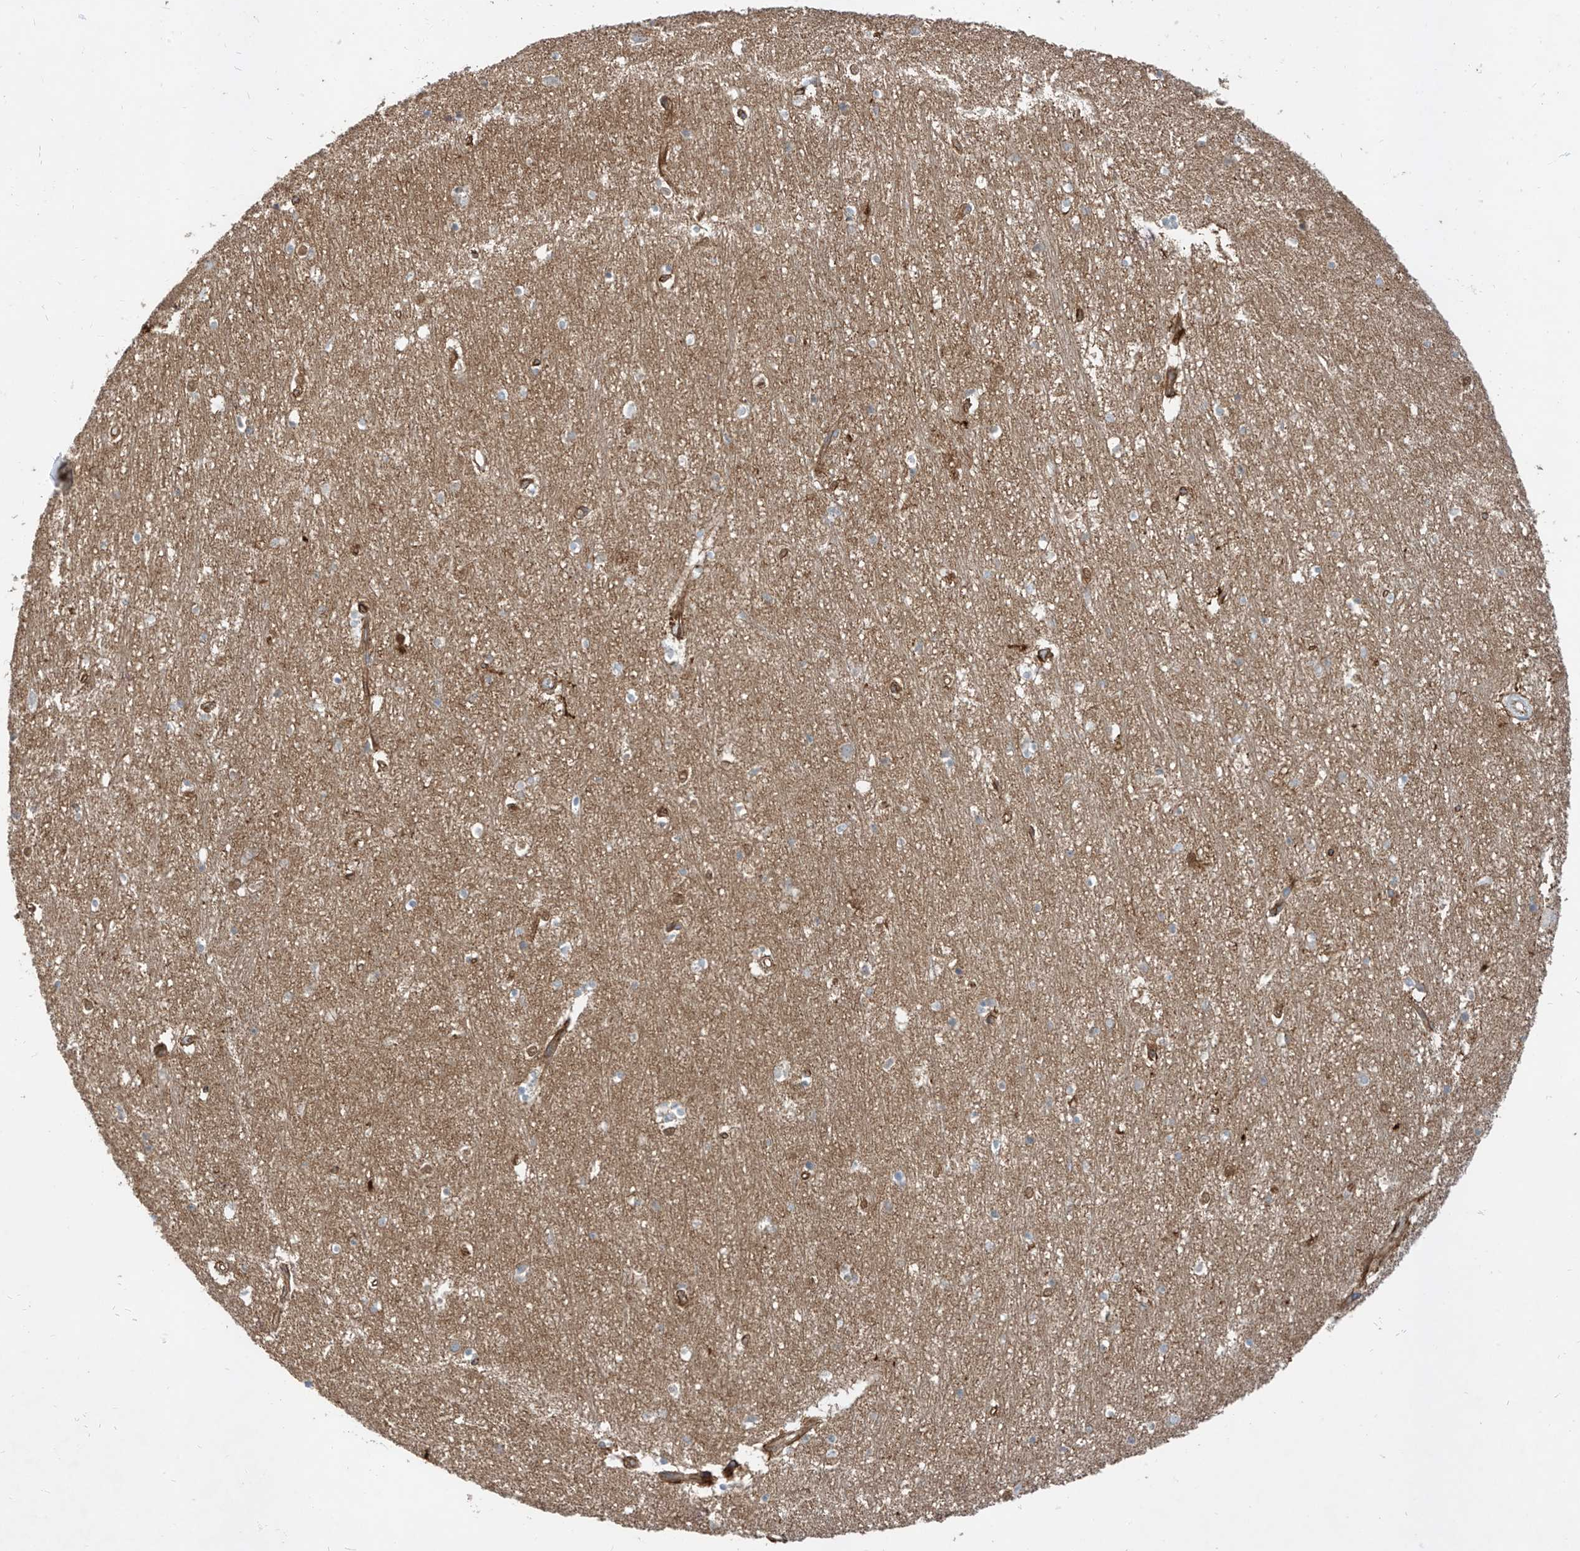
{"staining": {"intensity": "weak", "quantity": "<25%", "location": "cytoplasmic/membranous"}, "tissue": "hippocampus", "cell_type": "Glial cells", "image_type": "normal", "snomed": [{"axis": "morphology", "description": "Normal tissue, NOS"}, {"axis": "topography", "description": "Hippocampus"}], "caption": "This is a image of IHC staining of benign hippocampus, which shows no positivity in glial cells.", "gene": "EPHX4", "patient": {"sex": "female", "age": 64}}